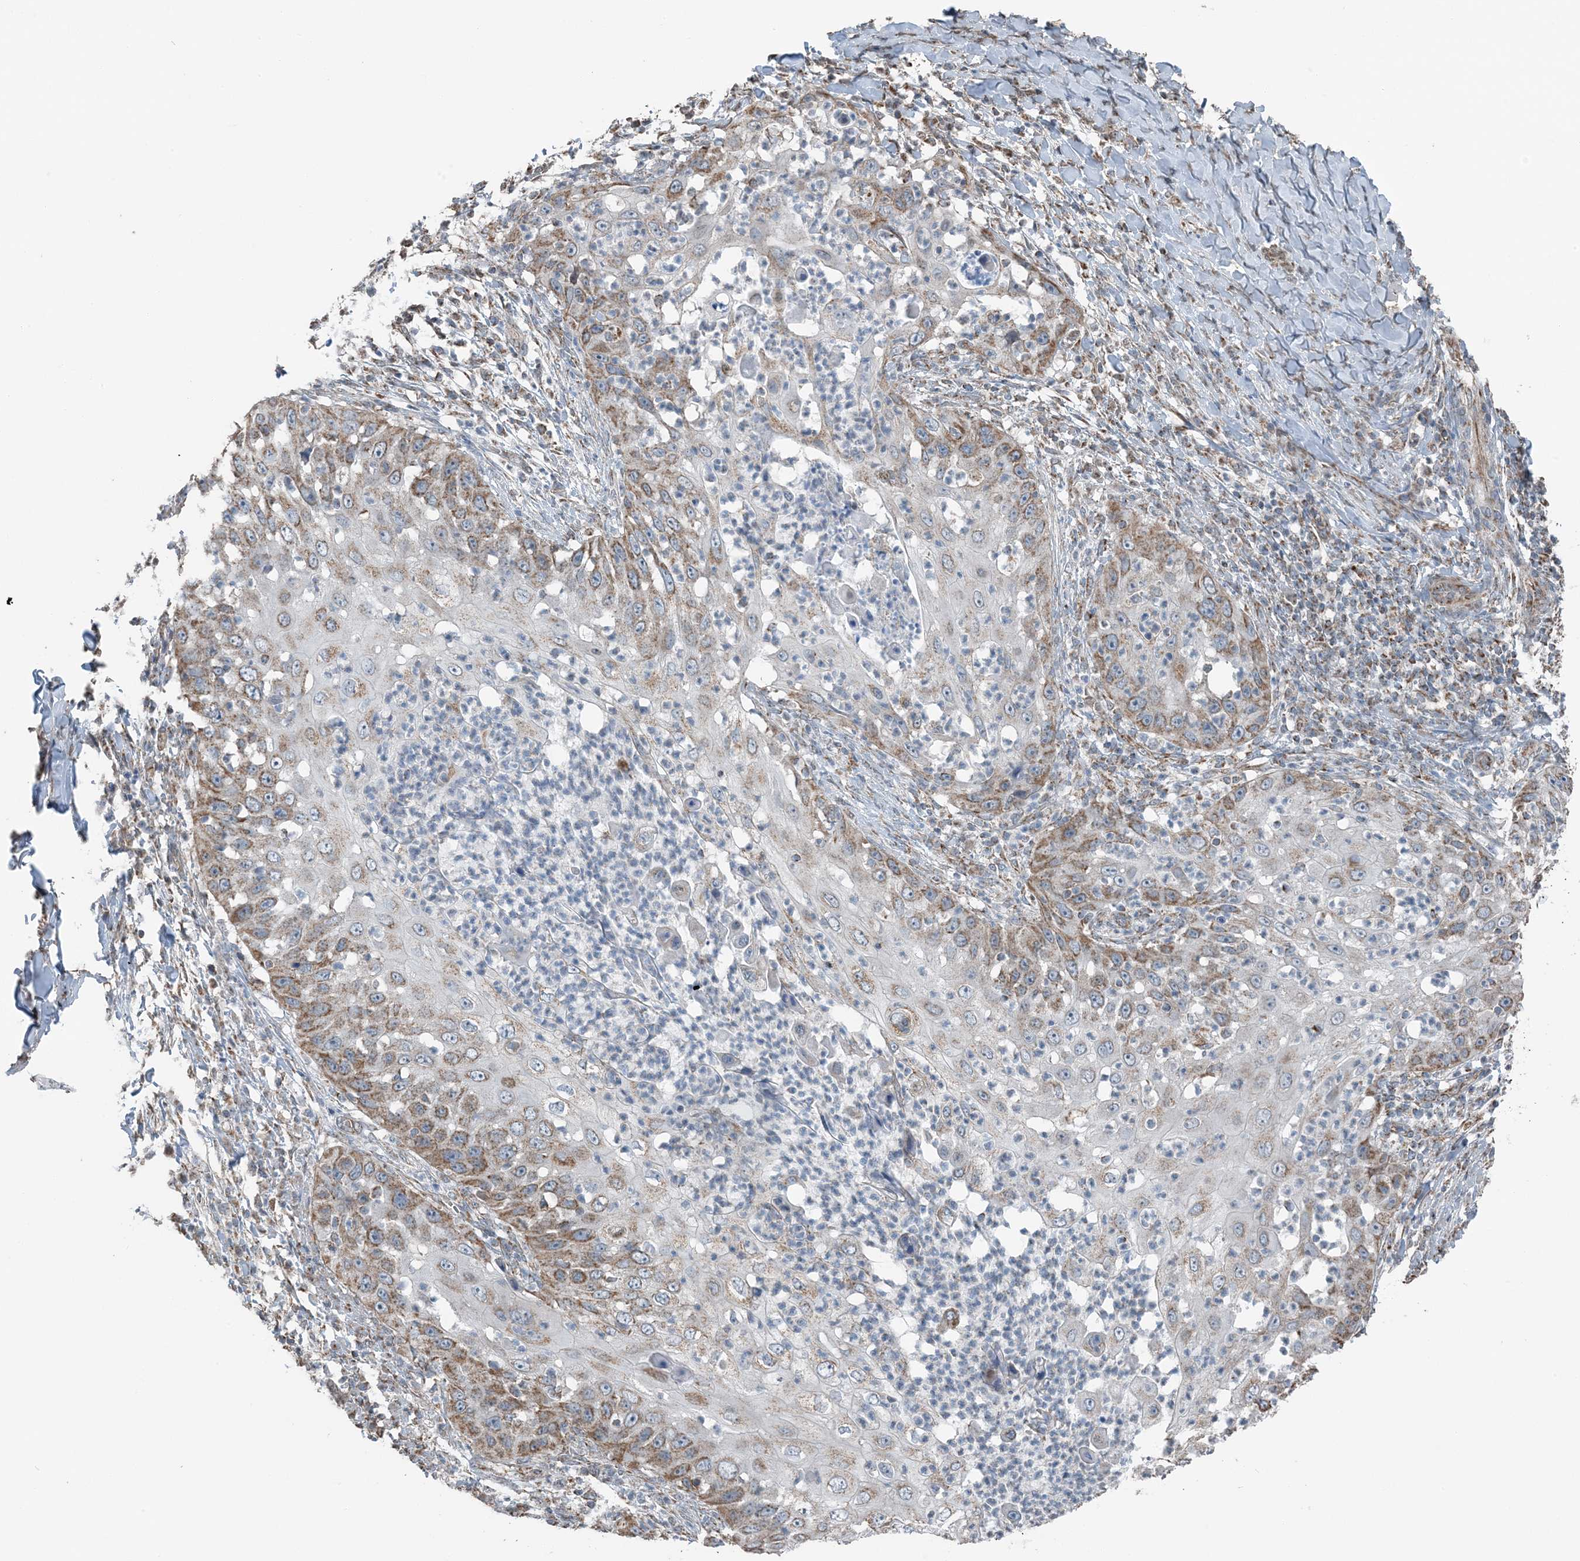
{"staining": {"intensity": "moderate", "quantity": ">75%", "location": "cytoplasmic/membranous"}, "tissue": "skin cancer", "cell_type": "Tumor cells", "image_type": "cancer", "snomed": [{"axis": "morphology", "description": "Squamous cell carcinoma, NOS"}, {"axis": "topography", "description": "Skin"}], "caption": "Immunohistochemical staining of human skin squamous cell carcinoma reveals medium levels of moderate cytoplasmic/membranous protein positivity in about >75% of tumor cells.", "gene": "PILRB", "patient": {"sex": "female", "age": 44}}